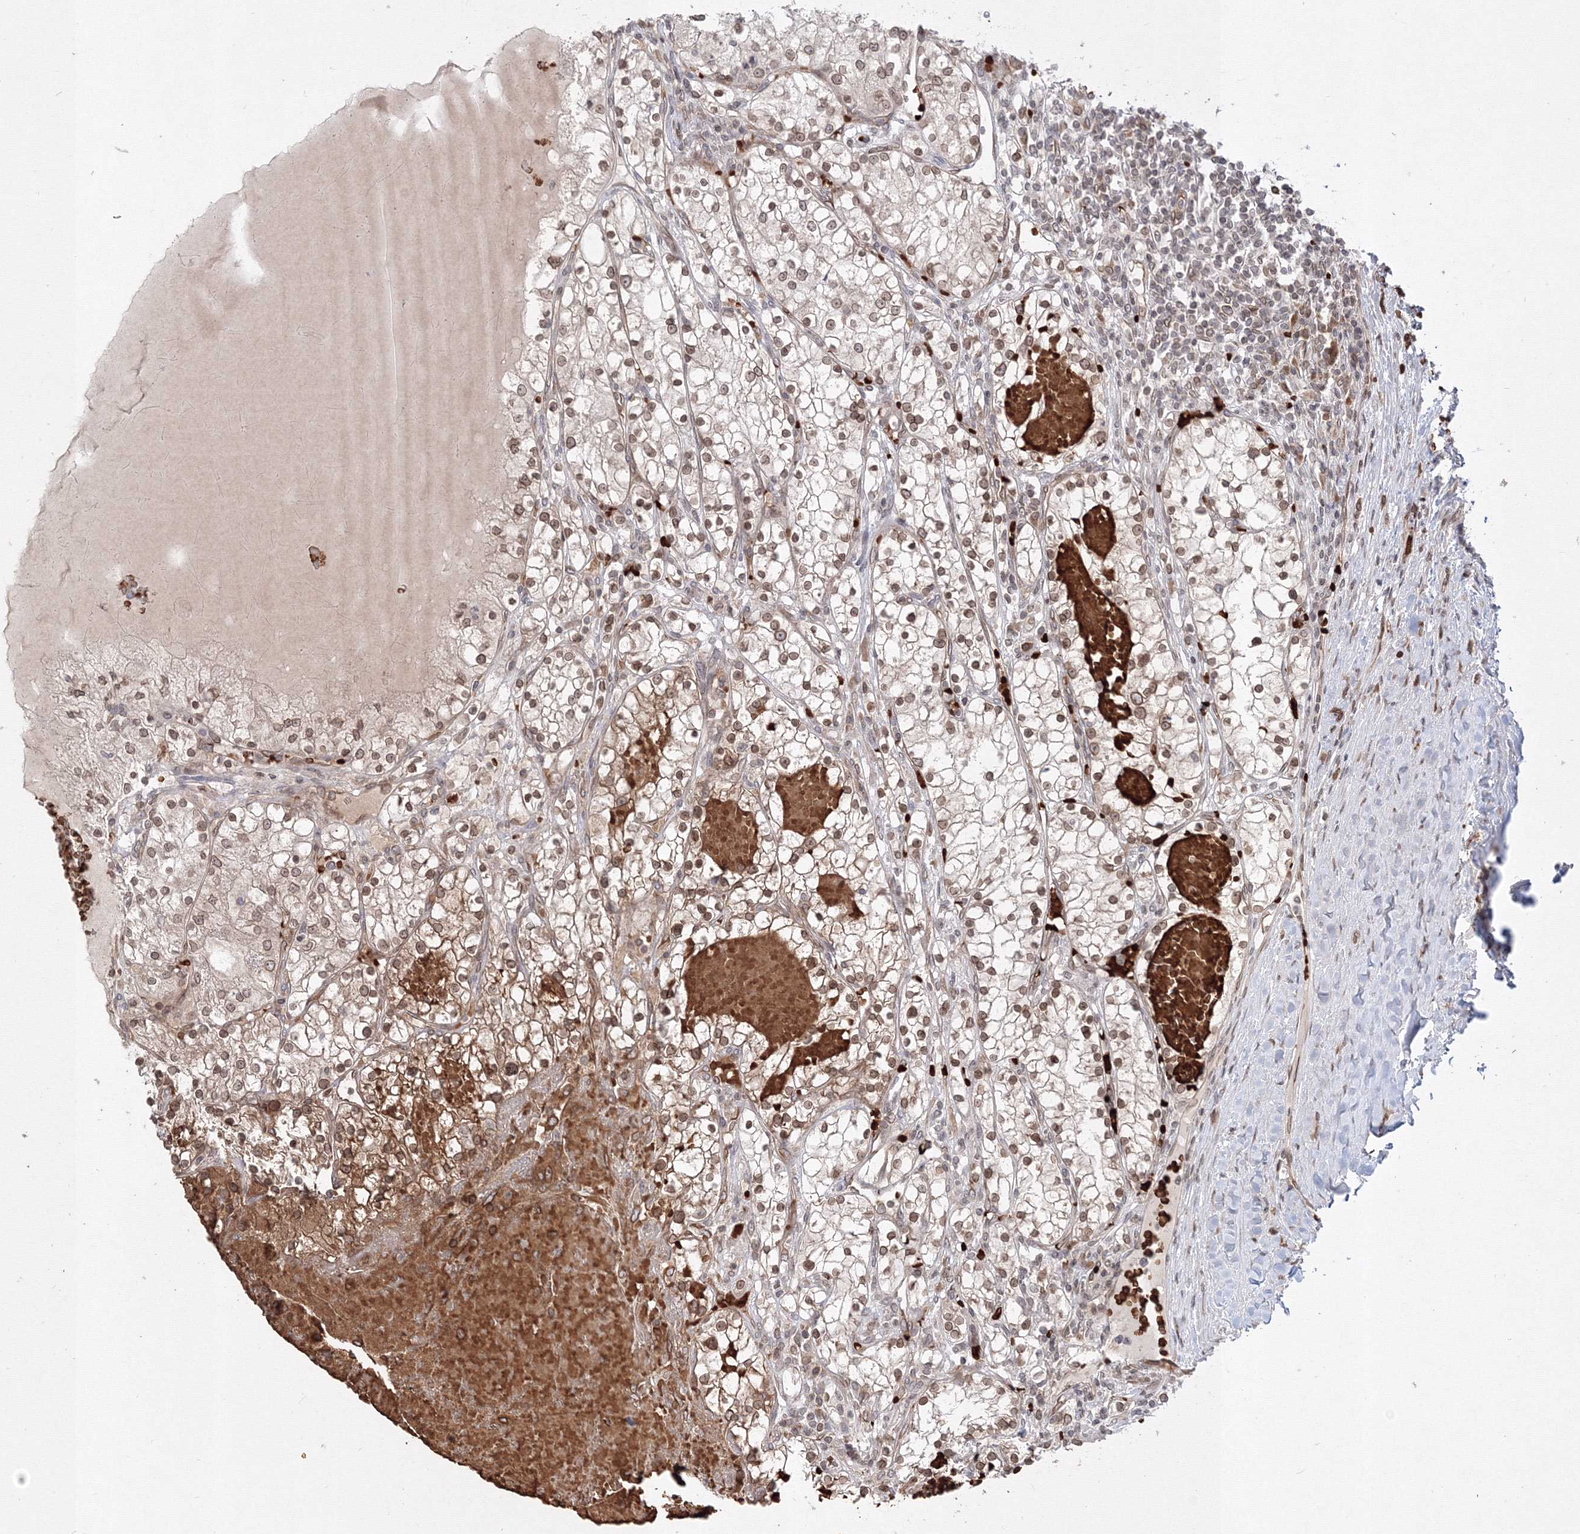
{"staining": {"intensity": "weak", "quantity": "25%-75%", "location": "cytoplasmic/membranous,nuclear"}, "tissue": "renal cancer", "cell_type": "Tumor cells", "image_type": "cancer", "snomed": [{"axis": "morphology", "description": "Normal tissue, NOS"}, {"axis": "morphology", "description": "Adenocarcinoma, NOS"}, {"axis": "topography", "description": "Kidney"}], "caption": "Brown immunohistochemical staining in renal adenocarcinoma shows weak cytoplasmic/membranous and nuclear staining in approximately 25%-75% of tumor cells.", "gene": "DNAJB2", "patient": {"sex": "male", "age": 68}}